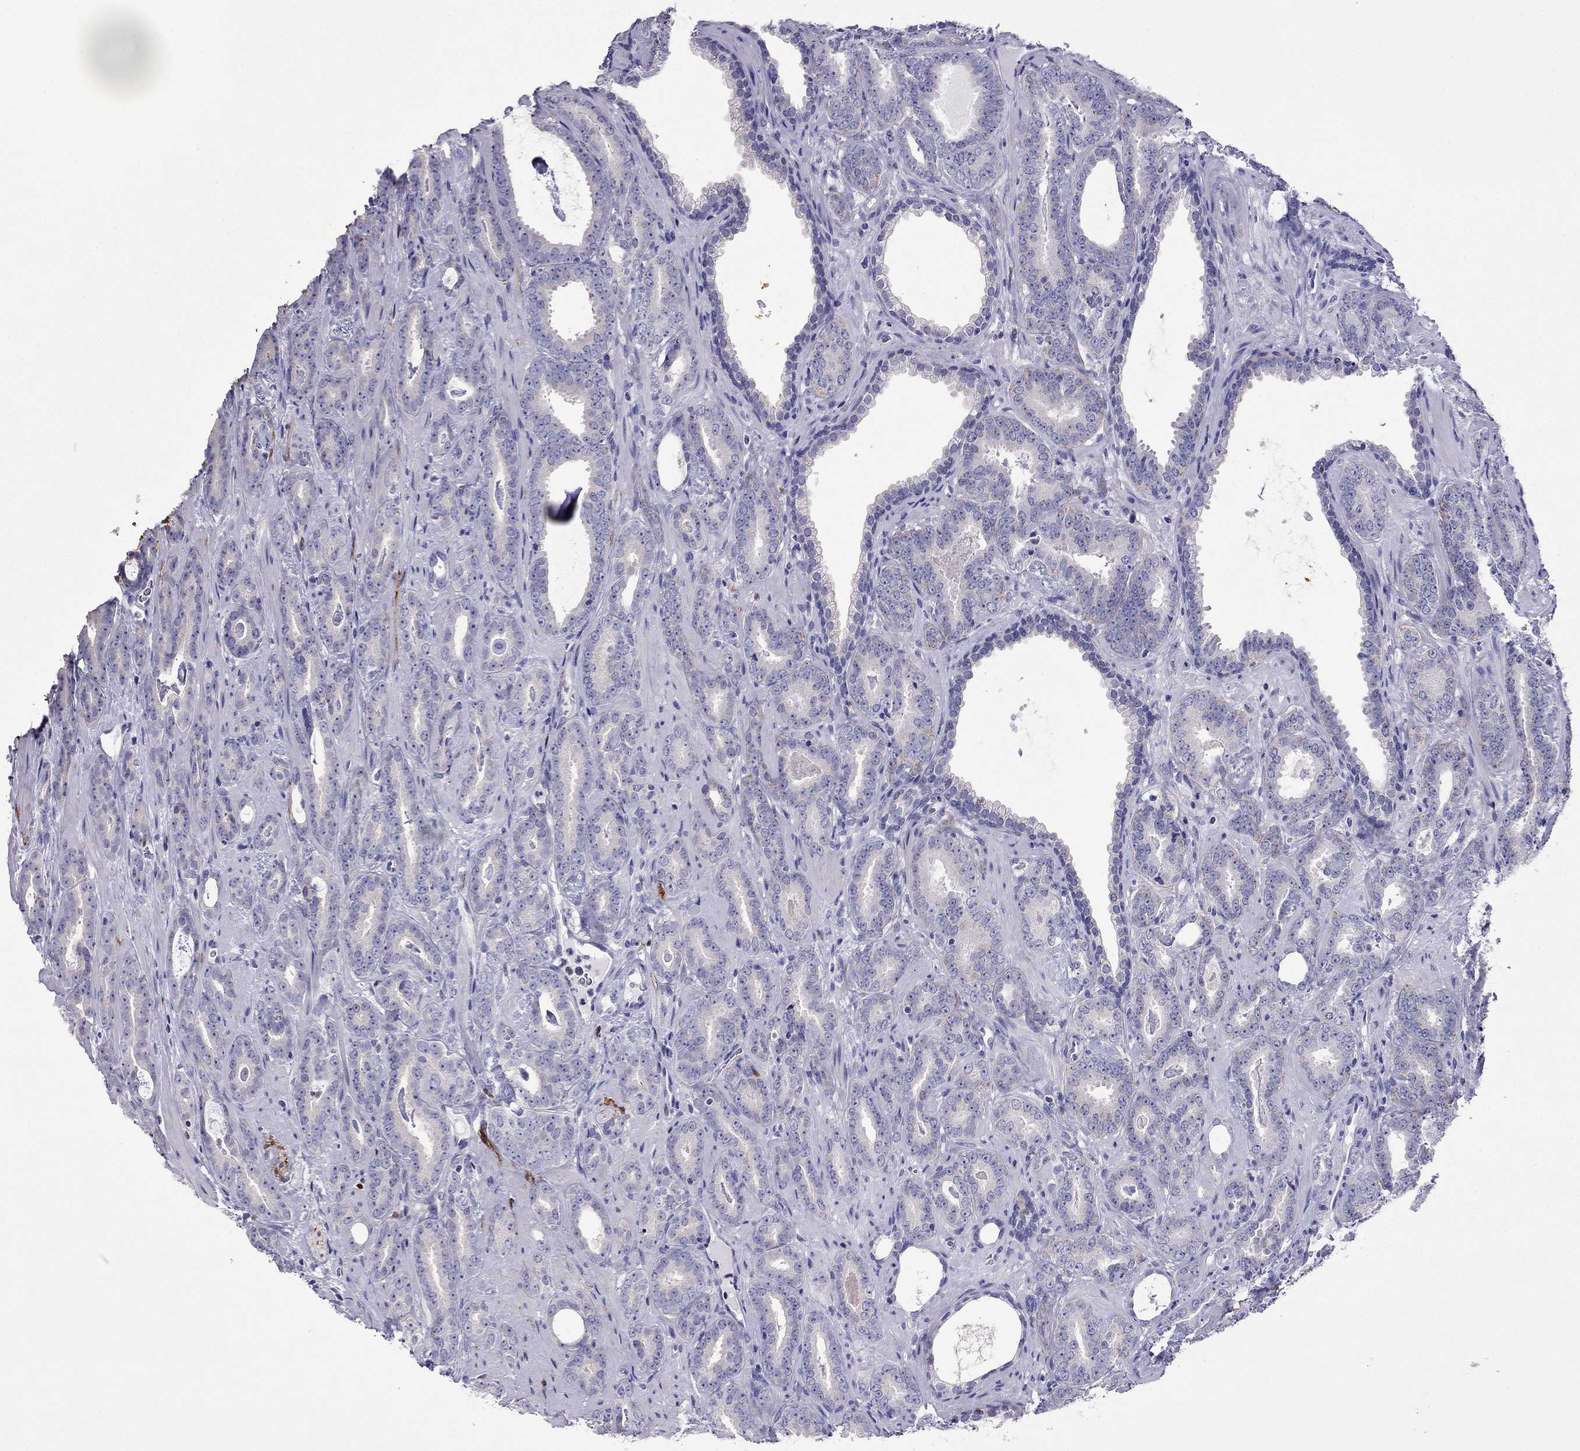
{"staining": {"intensity": "negative", "quantity": "none", "location": "none"}, "tissue": "prostate cancer", "cell_type": "Tumor cells", "image_type": "cancer", "snomed": [{"axis": "morphology", "description": "Adenocarcinoma, Medium grade"}, {"axis": "topography", "description": "Prostate and seminal vesicle, NOS"}, {"axis": "topography", "description": "Prostate"}], "caption": "High magnification brightfield microscopy of prostate cancer (medium-grade adenocarcinoma) stained with DAB (3,3'-diaminobenzidine) (brown) and counterstained with hematoxylin (blue): tumor cells show no significant expression. (DAB (3,3'-diaminobenzidine) IHC visualized using brightfield microscopy, high magnification).", "gene": "MPZ", "patient": {"sex": "male", "age": 54}}